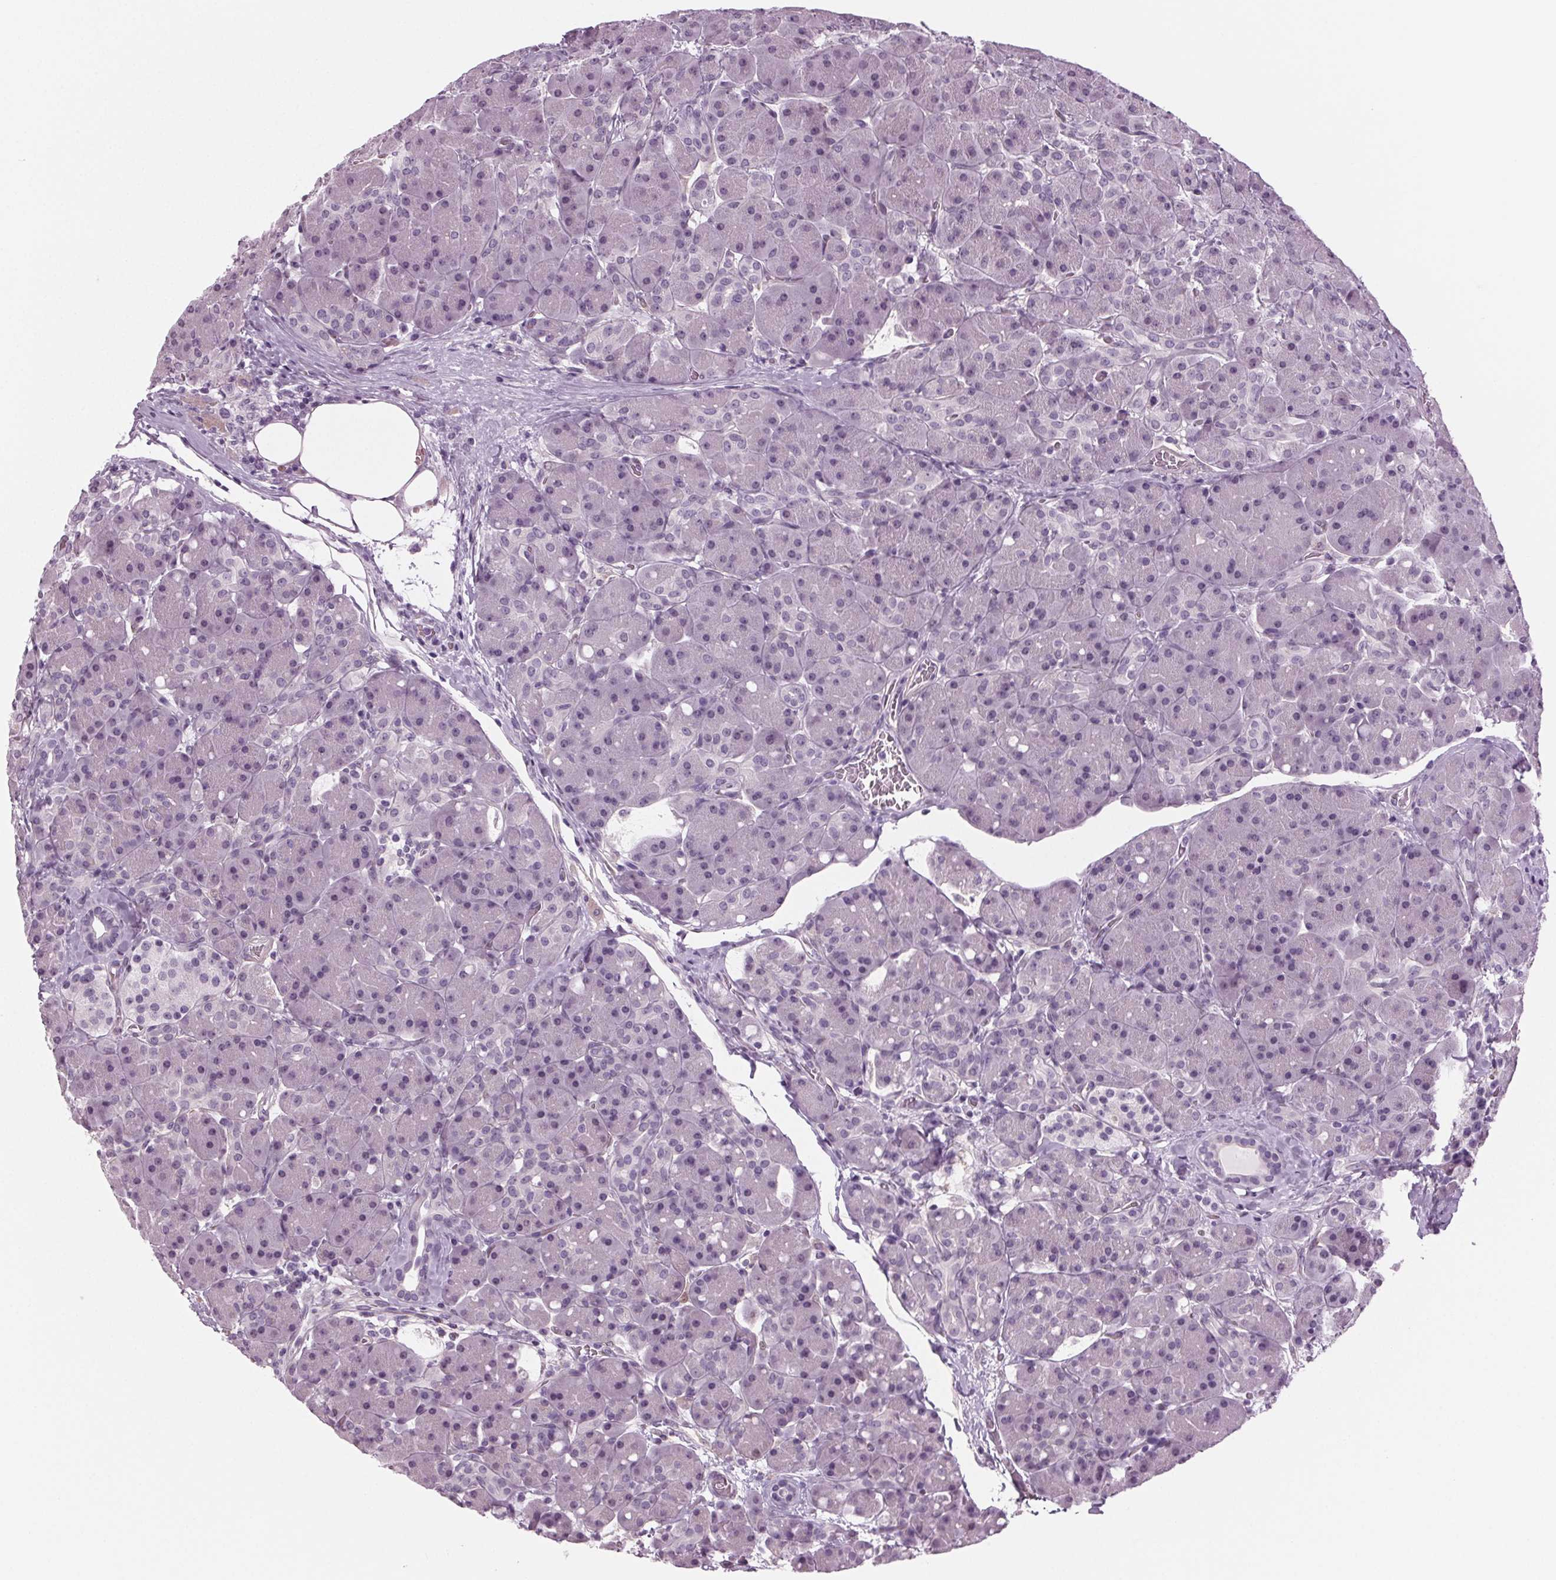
{"staining": {"intensity": "negative", "quantity": "none", "location": "none"}, "tissue": "pancreas", "cell_type": "Exocrine glandular cells", "image_type": "normal", "snomed": [{"axis": "morphology", "description": "Normal tissue, NOS"}, {"axis": "topography", "description": "Pancreas"}], "caption": "The histopathology image reveals no significant staining in exocrine glandular cells of pancreas. Nuclei are stained in blue.", "gene": "BHLHE22", "patient": {"sex": "male", "age": 55}}